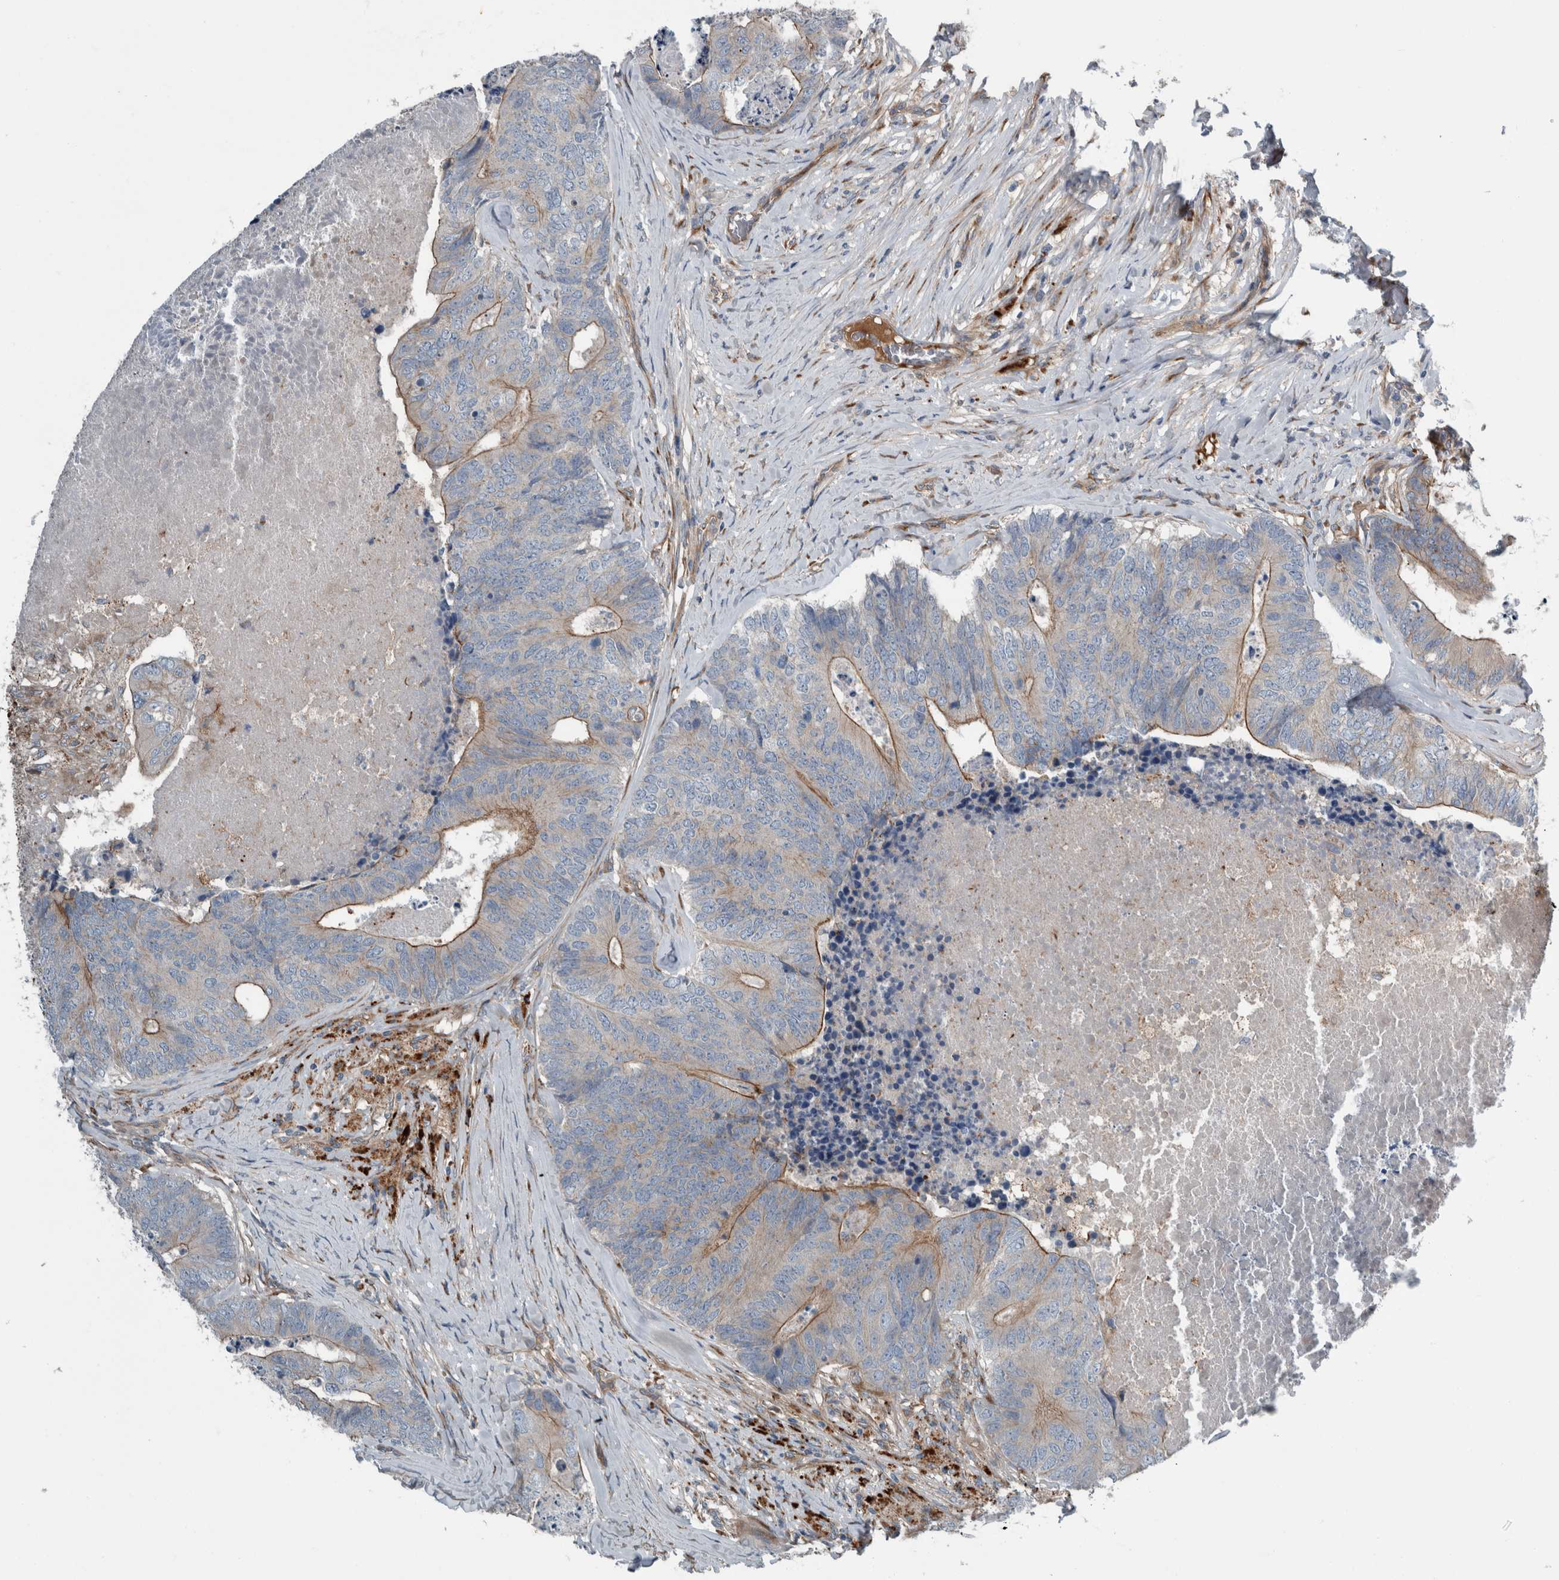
{"staining": {"intensity": "strong", "quantity": "<25%", "location": "cytoplasmic/membranous"}, "tissue": "colorectal cancer", "cell_type": "Tumor cells", "image_type": "cancer", "snomed": [{"axis": "morphology", "description": "Adenocarcinoma, NOS"}, {"axis": "topography", "description": "Colon"}], "caption": "A medium amount of strong cytoplasmic/membranous staining is present in approximately <25% of tumor cells in colorectal cancer (adenocarcinoma) tissue.", "gene": "GLT8D2", "patient": {"sex": "female", "age": 67}}